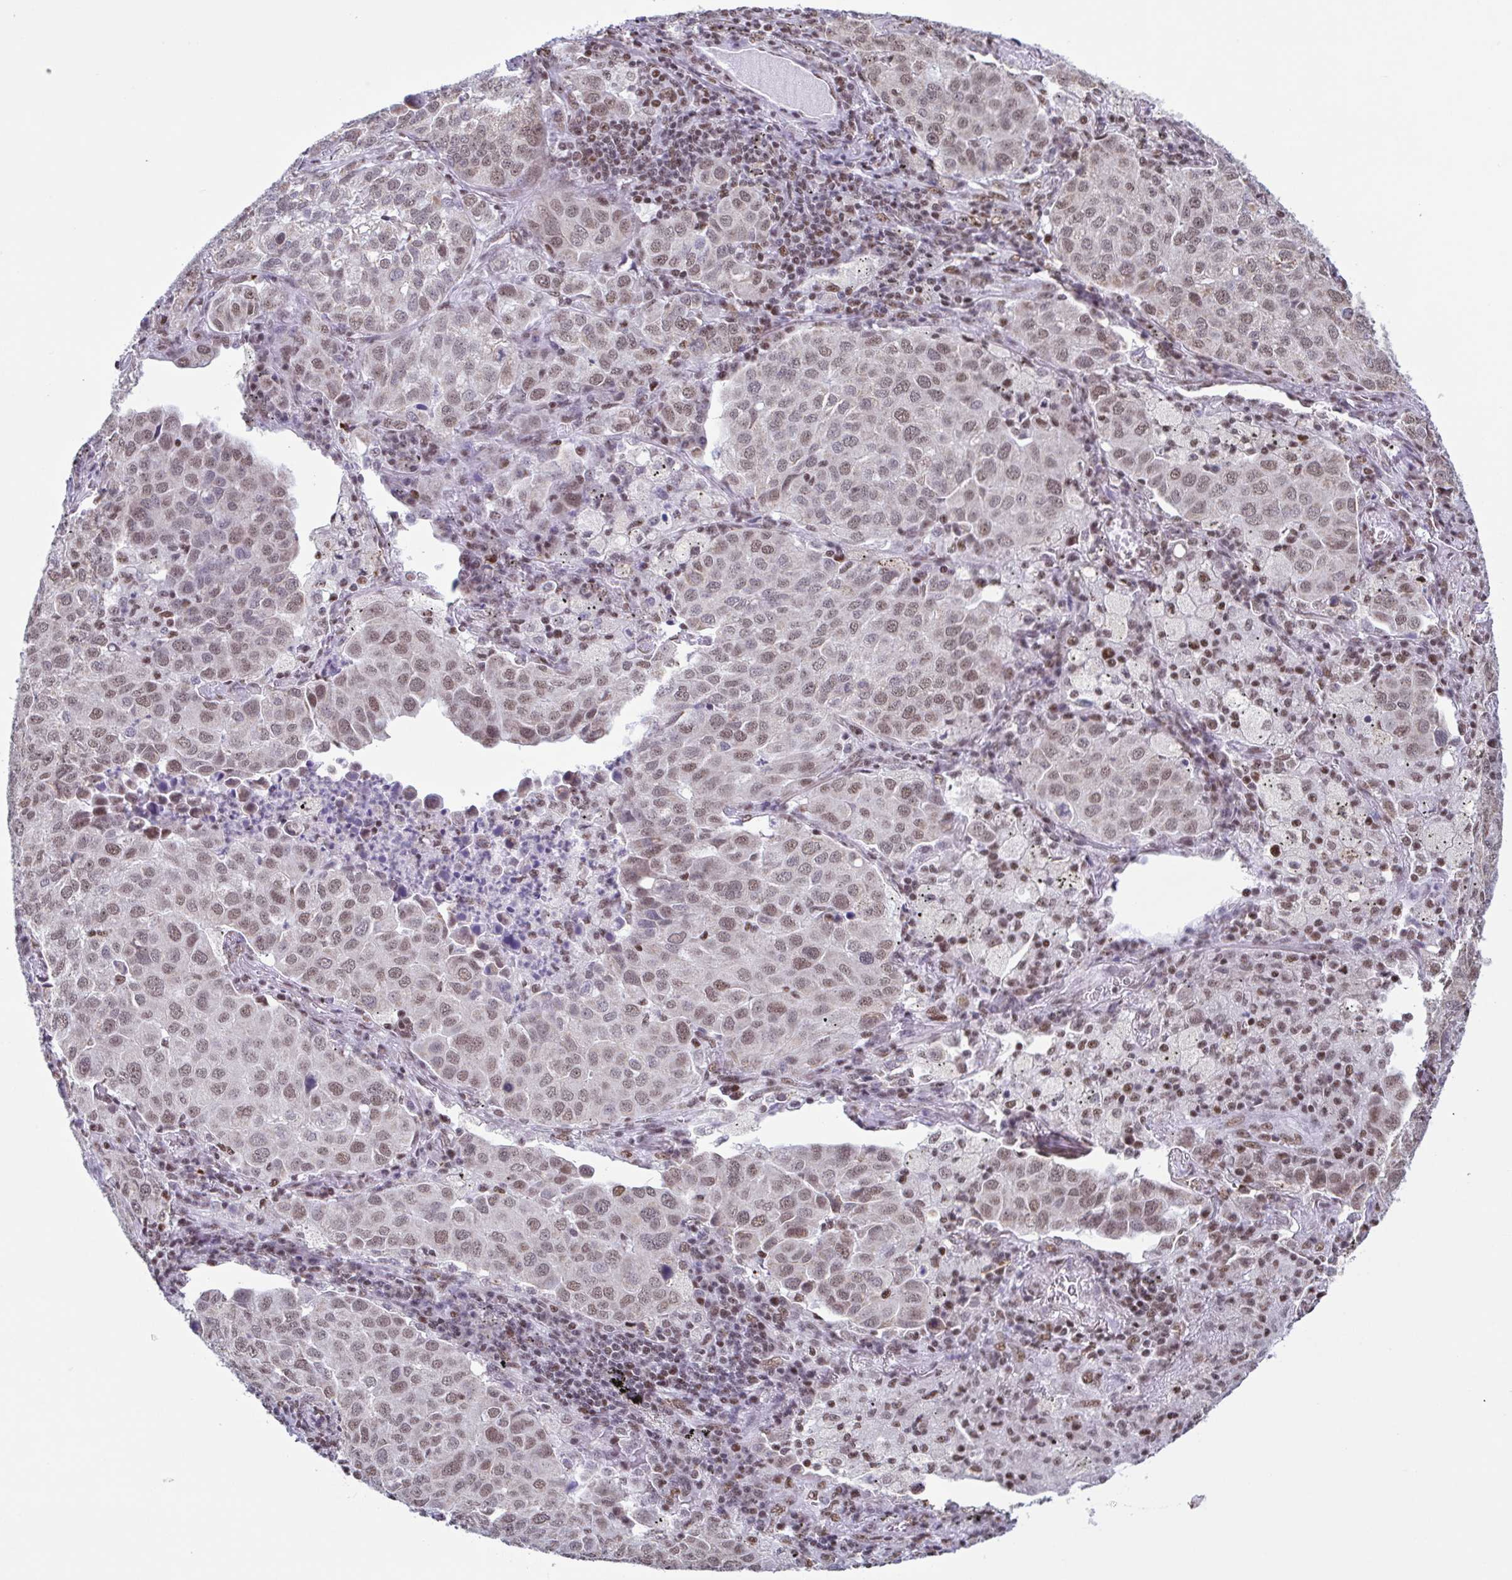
{"staining": {"intensity": "weak", "quantity": ">75%", "location": "nuclear"}, "tissue": "lung cancer", "cell_type": "Tumor cells", "image_type": "cancer", "snomed": [{"axis": "morphology", "description": "Adenocarcinoma, NOS"}, {"axis": "morphology", "description": "Adenocarcinoma, metastatic, NOS"}, {"axis": "topography", "description": "Lymph node"}, {"axis": "topography", "description": "Lung"}], "caption": "Lung metastatic adenocarcinoma stained with immunohistochemistry (IHC) displays weak nuclear staining in approximately >75% of tumor cells.", "gene": "TIMM21", "patient": {"sex": "female", "age": 65}}